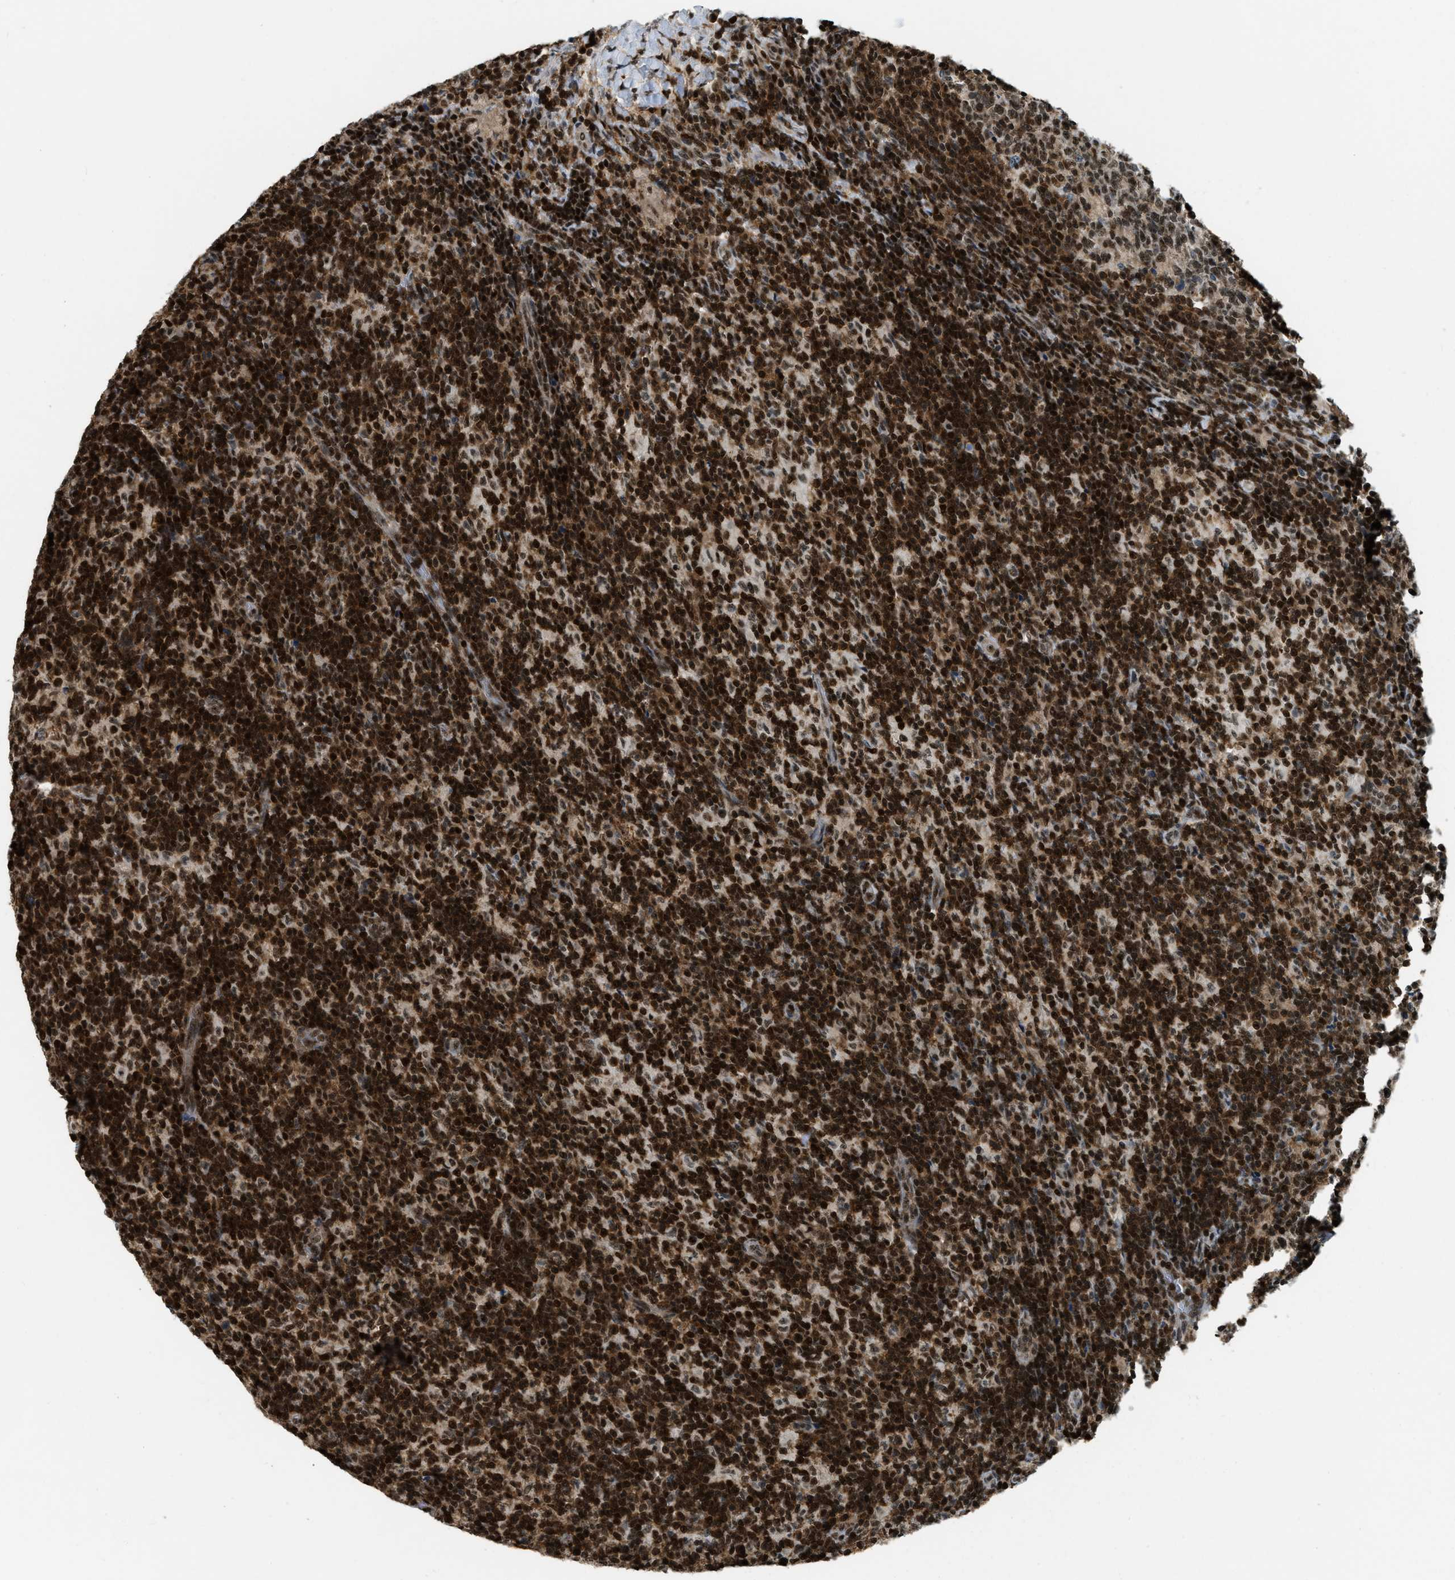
{"staining": {"intensity": "strong", "quantity": ">75%", "location": "nuclear"}, "tissue": "lymph node", "cell_type": "Germinal center cells", "image_type": "normal", "snomed": [{"axis": "morphology", "description": "Normal tissue, NOS"}, {"axis": "morphology", "description": "Inflammation, NOS"}, {"axis": "topography", "description": "Lymph node"}], "caption": "A brown stain shows strong nuclear positivity of a protein in germinal center cells of unremarkable lymph node. The staining is performed using DAB brown chromogen to label protein expression. The nuclei are counter-stained blue using hematoxylin.", "gene": "E2F1", "patient": {"sex": "male", "age": 55}}